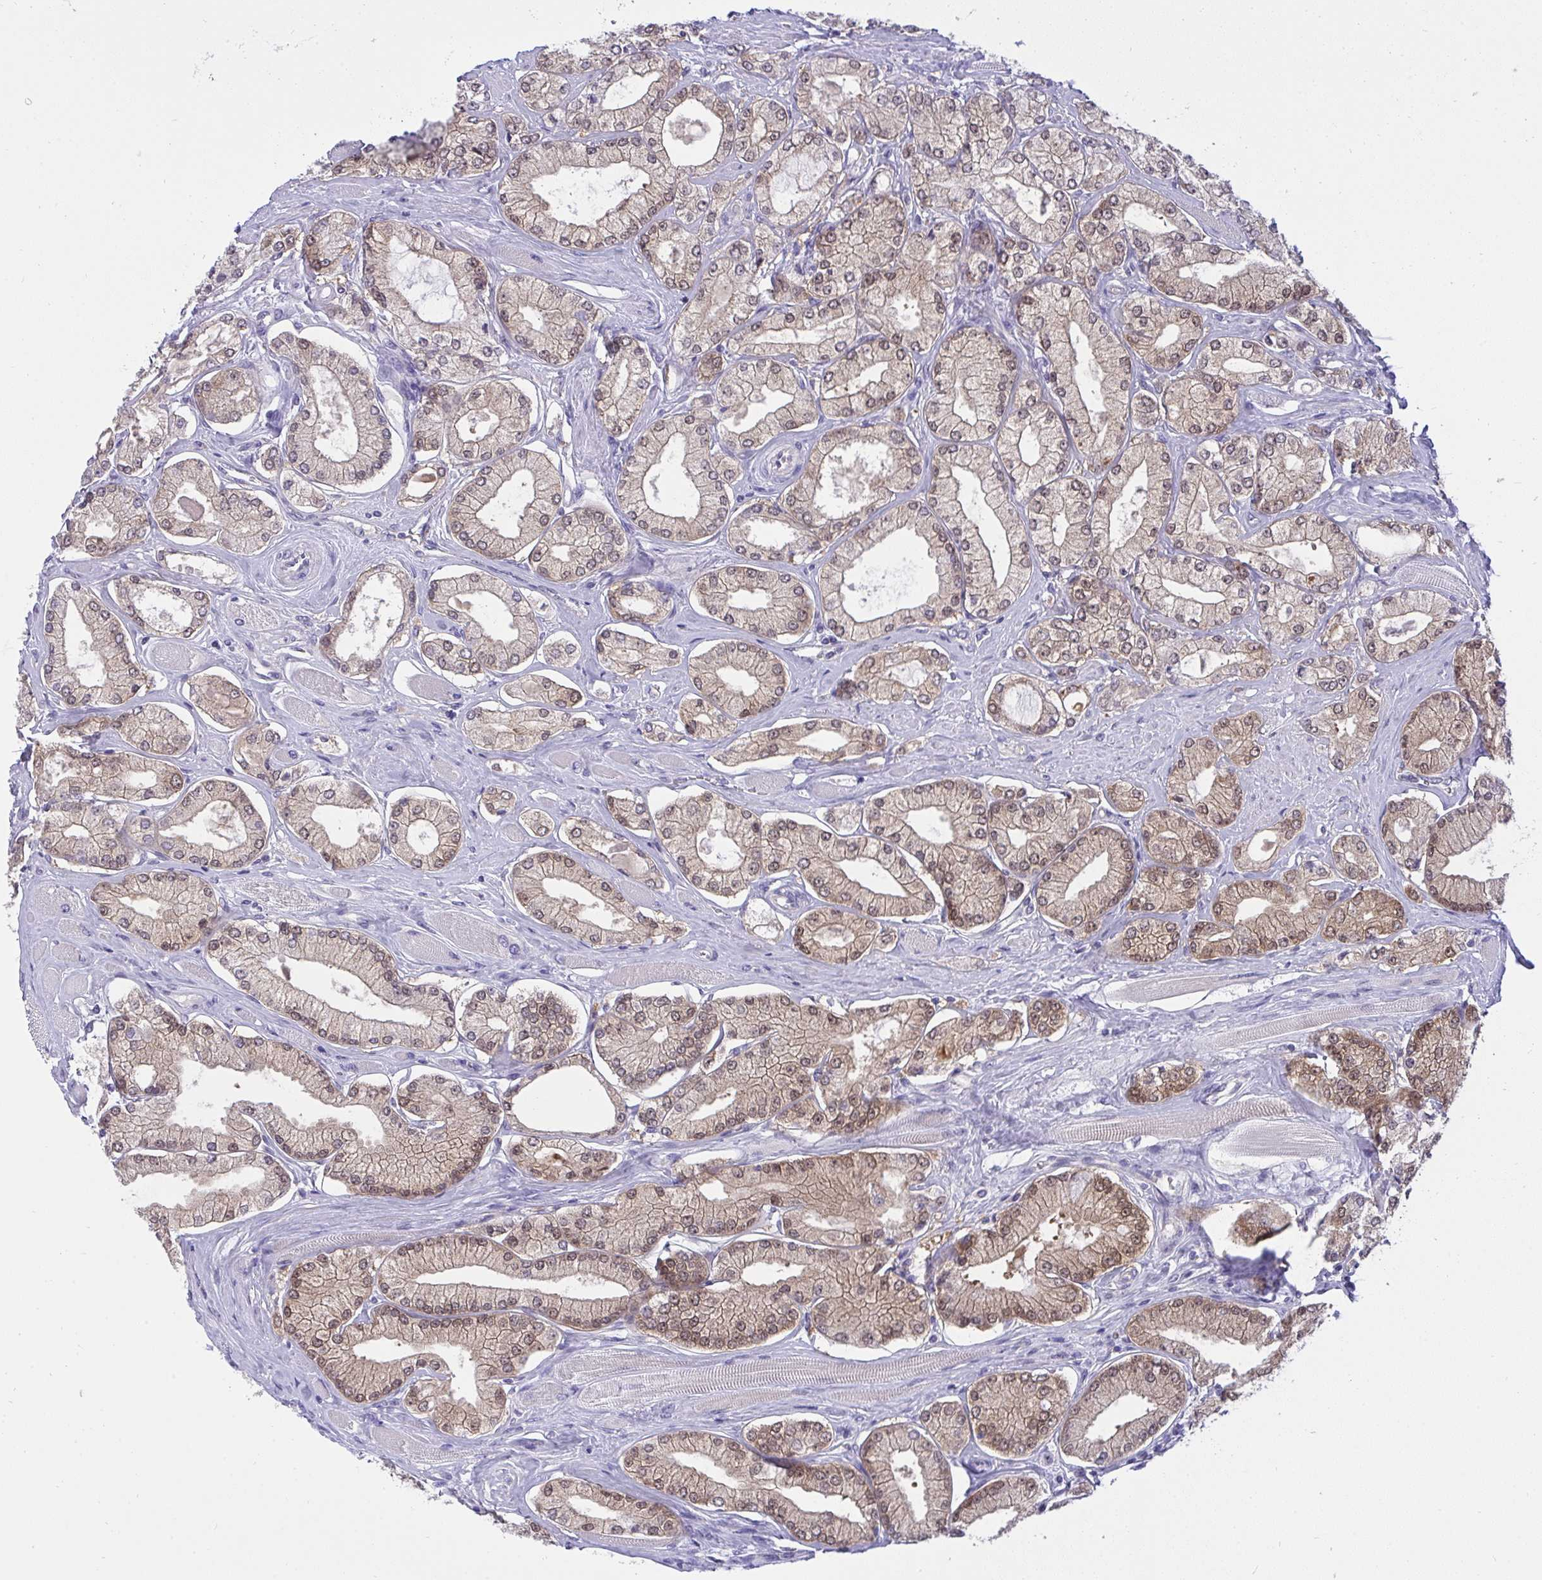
{"staining": {"intensity": "moderate", "quantity": ">75%", "location": "cytoplasmic/membranous,nuclear"}, "tissue": "prostate cancer", "cell_type": "Tumor cells", "image_type": "cancer", "snomed": [{"axis": "morphology", "description": "Adenocarcinoma, High grade"}, {"axis": "topography", "description": "Prostate"}], "caption": "This is a photomicrograph of IHC staining of adenocarcinoma (high-grade) (prostate), which shows moderate expression in the cytoplasmic/membranous and nuclear of tumor cells.", "gene": "HOXD12", "patient": {"sex": "male", "age": 68}}